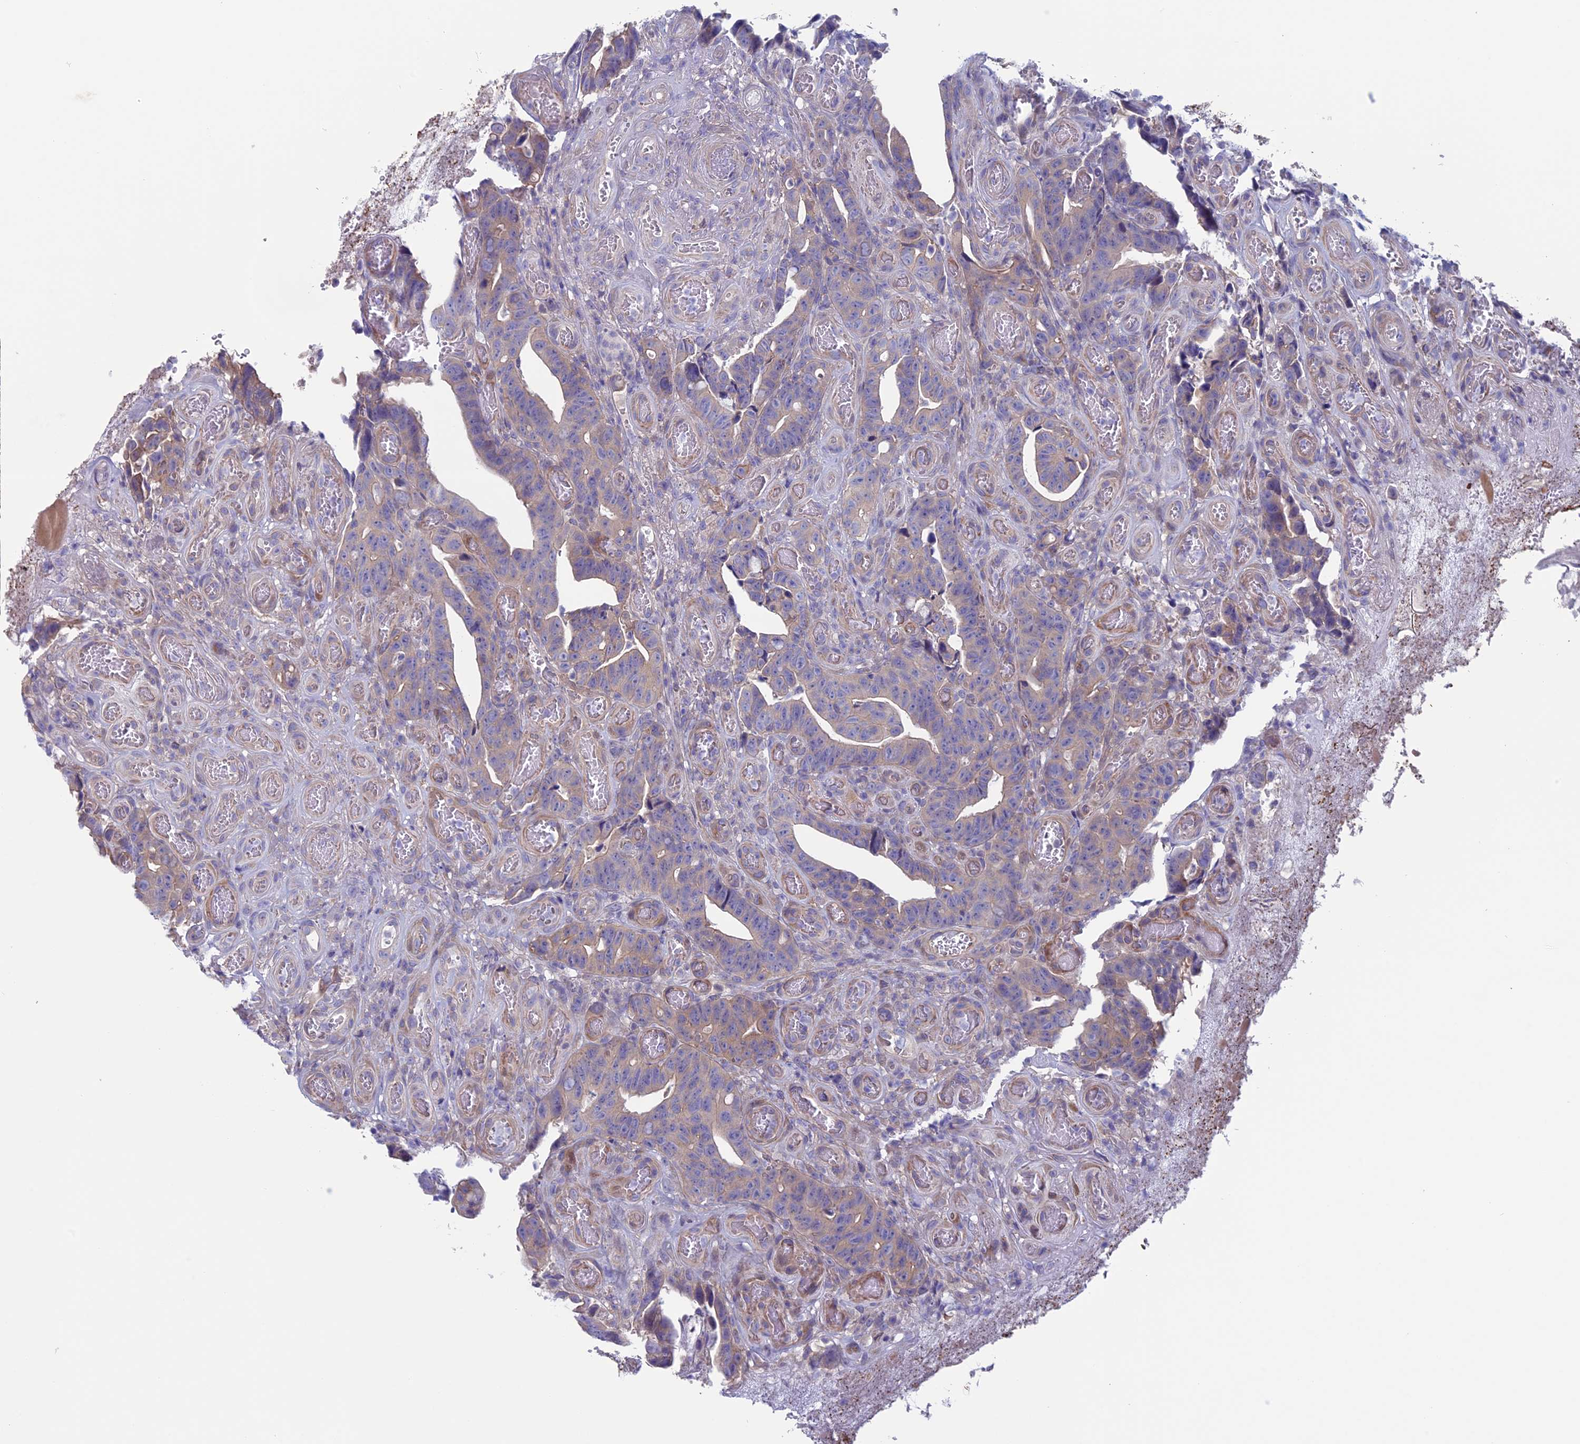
{"staining": {"intensity": "weak", "quantity": "<25%", "location": "cytoplasmic/membranous"}, "tissue": "colorectal cancer", "cell_type": "Tumor cells", "image_type": "cancer", "snomed": [{"axis": "morphology", "description": "Adenocarcinoma, NOS"}, {"axis": "topography", "description": "Colon"}], "caption": "This is an immunohistochemistry (IHC) image of human colorectal adenocarcinoma. There is no positivity in tumor cells.", "gene": "CNOT6L", "patient": {"sex": "female", "age": 82}}